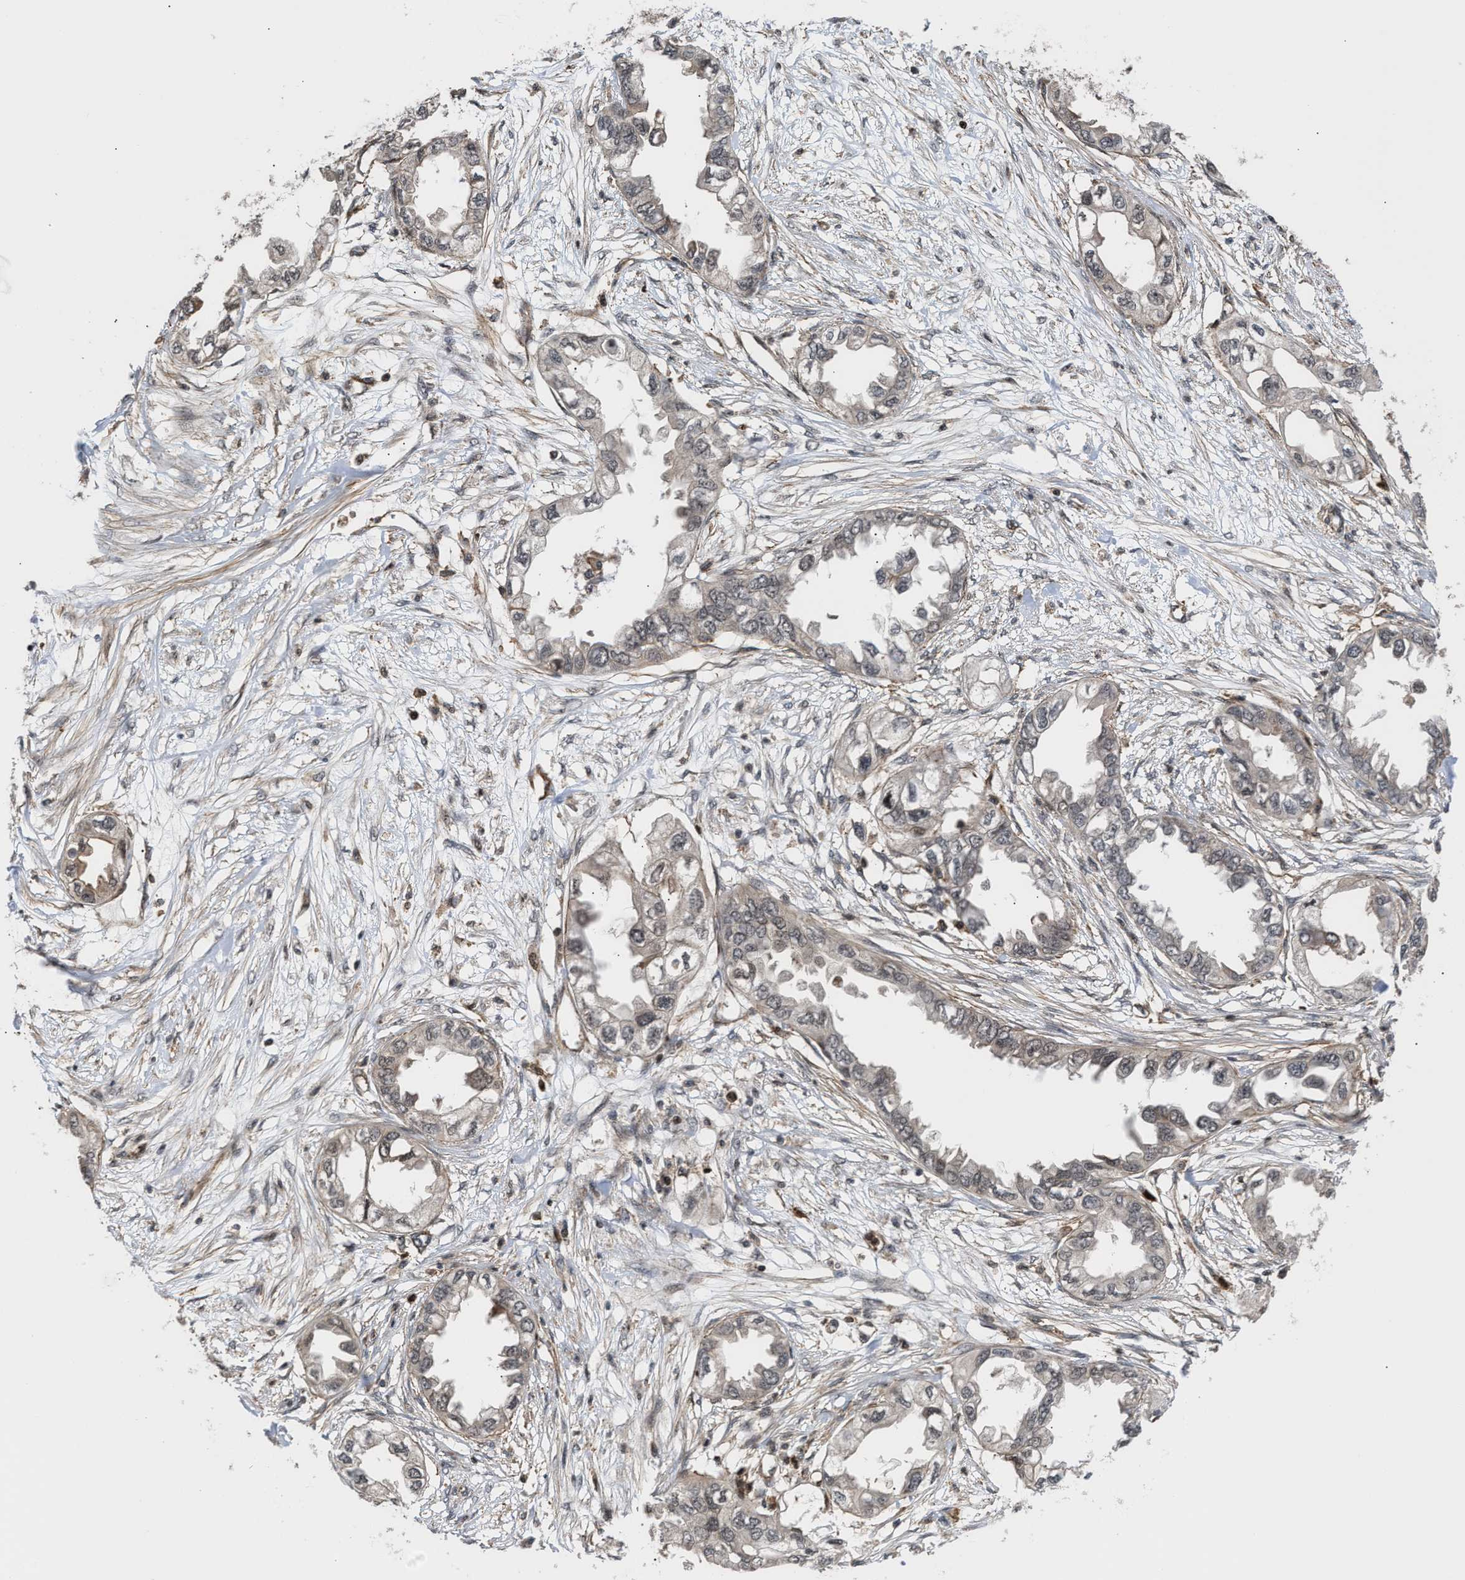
{"staining": {"intensity": "weak", "quantity": "<25%", "location": "cytoplasmic/membranous"}, "tissue": "endometrial cancer", "cell_type": "Tumor cells", "image_type": "cancer", "snomed": [{"axis": "morphology", "description": "Adenocarcinoma, NOS"}, {"axis": "topography", "description": "Endometrium"}], "caption": "Immunohistochemistry (IHC) image of neoplastic tissue: endometrial adenocarcinoma stained with DAB (3,3'-diaminobenzidine) shows no significant protein expression in tumor cells. Nuclei are stained in blue.", "gene": "STAU2", "patient": {"sex": "female", "age": 67}}